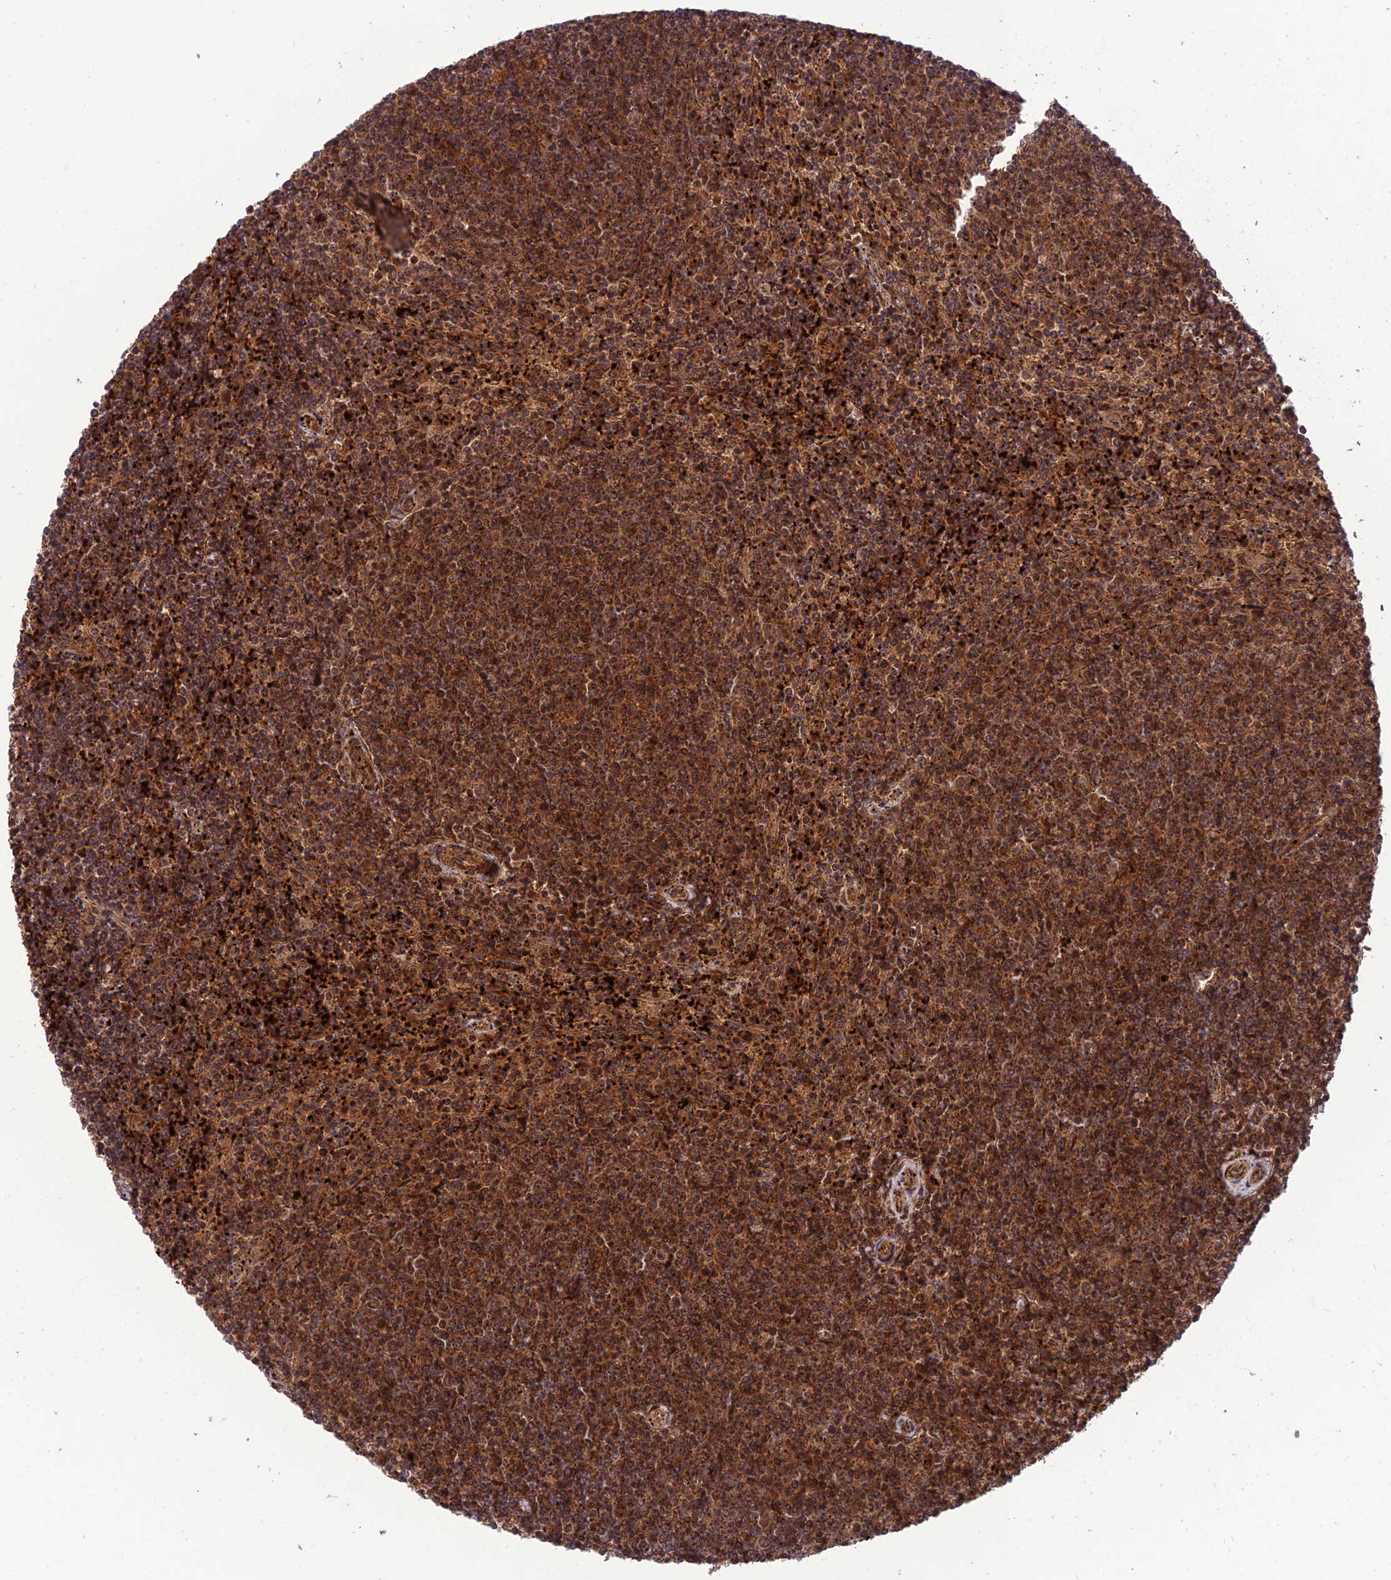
{"staining": {"intensity": "moderate", "quantity": ">75%", "location": "cytoplasmic/membranous"}, "tissue": "lymphoma", "cell_type": "Tumor cells", "image_type": "cancer", "snomed": [{"axis": "morphology", "description": "Malignant lymphoma, non-Hodgkin's type, Low grade"}, {"axis": "topography", "description": "Spleen"}], "caption": "Brown immunohistochemical staining in lymphoma shows moderate cytoplasmic/membranous positivity in approximately >75% of tumor cells.", "gene": "NDUFC1", "patient": {"sex": "female", "age": 50}}